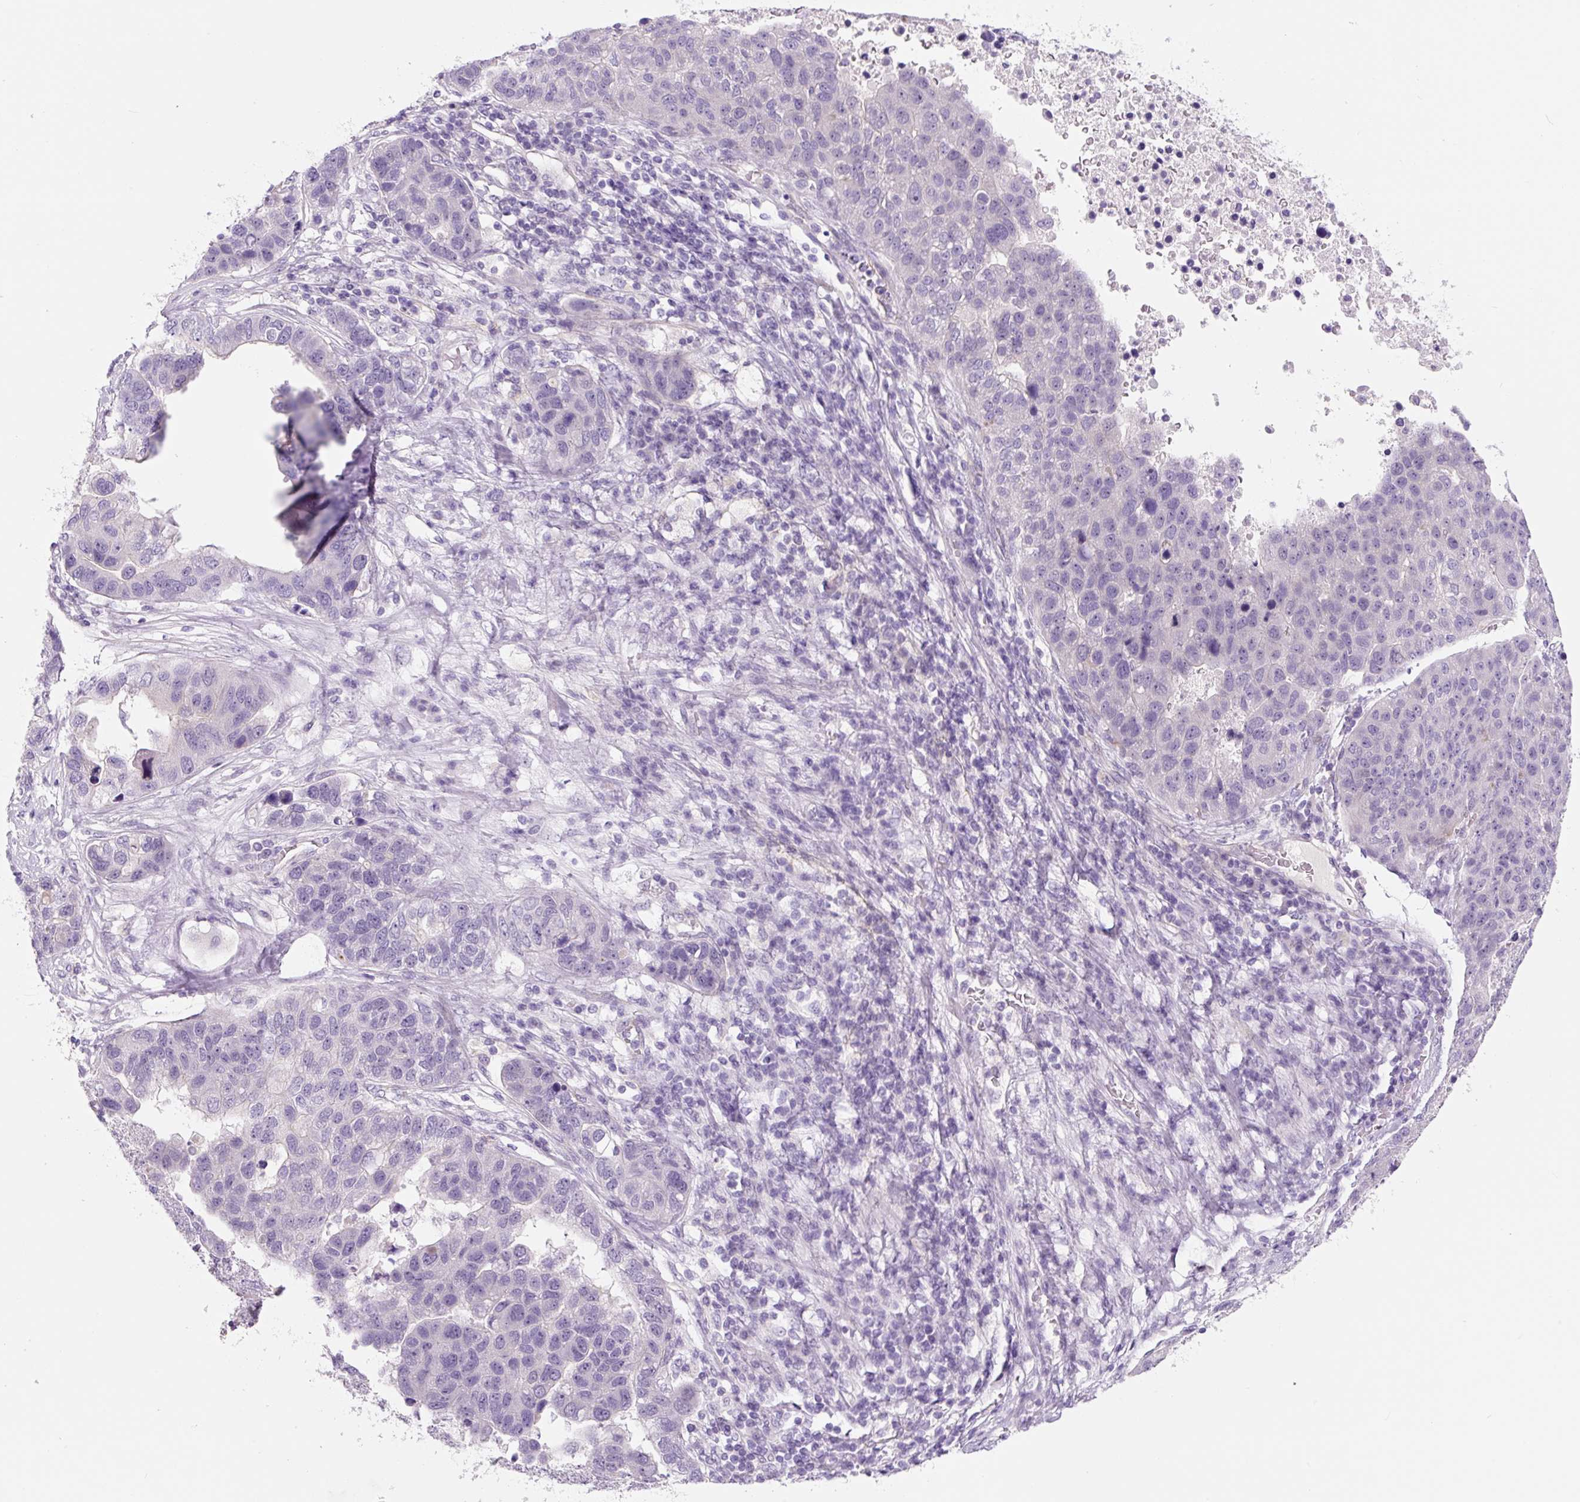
{"staining": {"intensity": "negative", "quantity": "none", "location": "none"}, "tissue": "pancreatic cancer", "cell_type": "Tumor cells", "image_type": "cancer", "snomed": [{"axis": "morphology", "description": "Adenocarcinoma, NOS"}, {"axis": "topography", "description": "Pancreas"}], "caption": "This is an IHC histopathology image of human pancreatic adenocarcinoma. There is no staining in tumor cells.", "gene": "CCL25", "patient": {"sex": "female", "age": 61}}